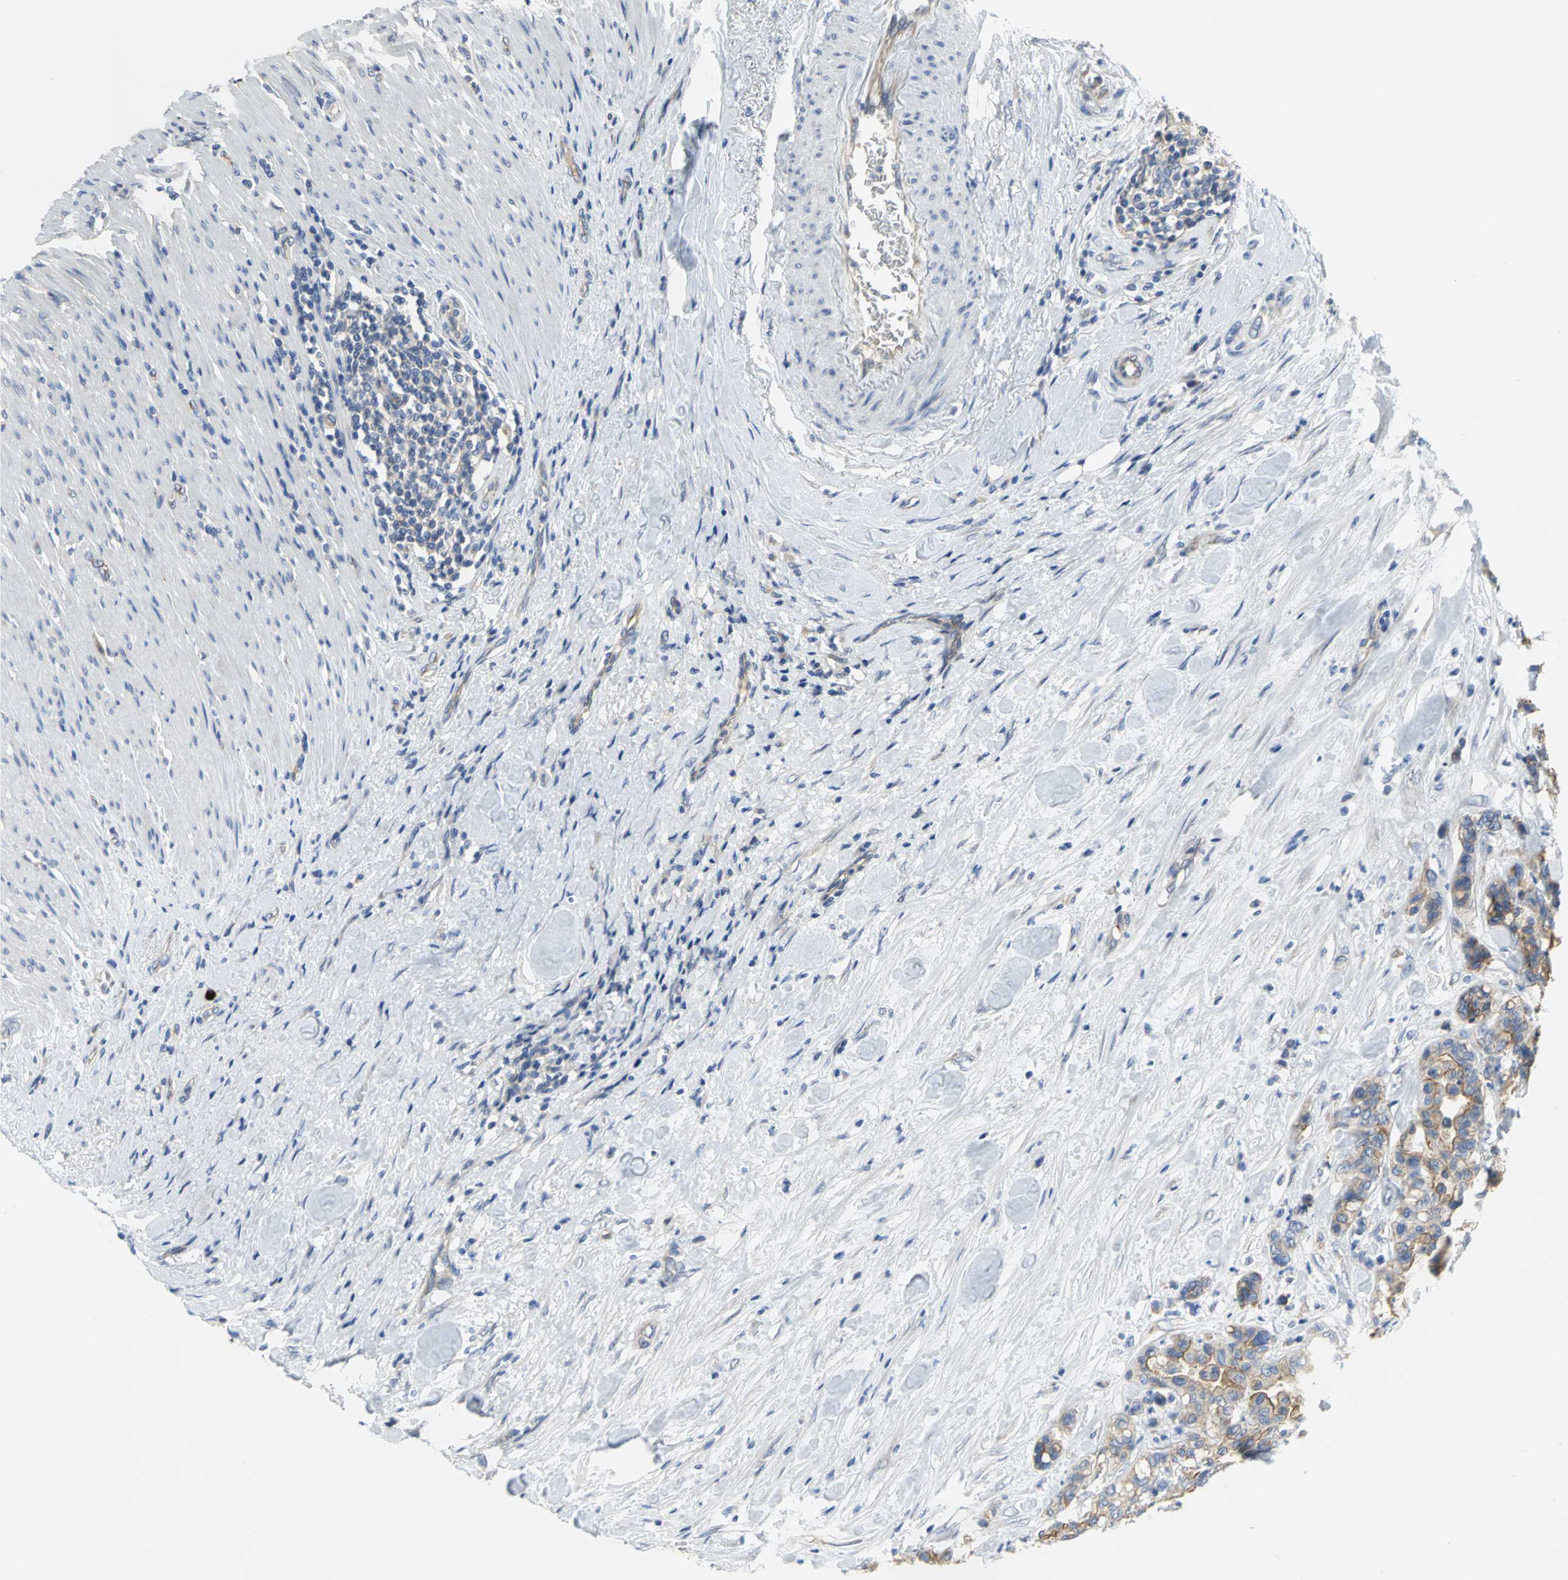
{"staining": {"intensity": "weak", "quantity": ">75%", "location": "cytoplasmic/membranous"}, "tissue": "colorectal cancer", "cell_type": "Tumor cells", "image_type": "cancer", "snomed": [{"axis": "morphology", "description": "Adenocarcinoma, NOS"}, {"axis": "topography", "description": "Colon"}], "caption": "Adenocarcinoma (colorectal) stained for a protein (brown) shows weak cytoplasmic/membranous positive expression in approximately >75% of tumor cells.", "gene": "HTR1F", "patient": {"sex": "male", "age": 82}}